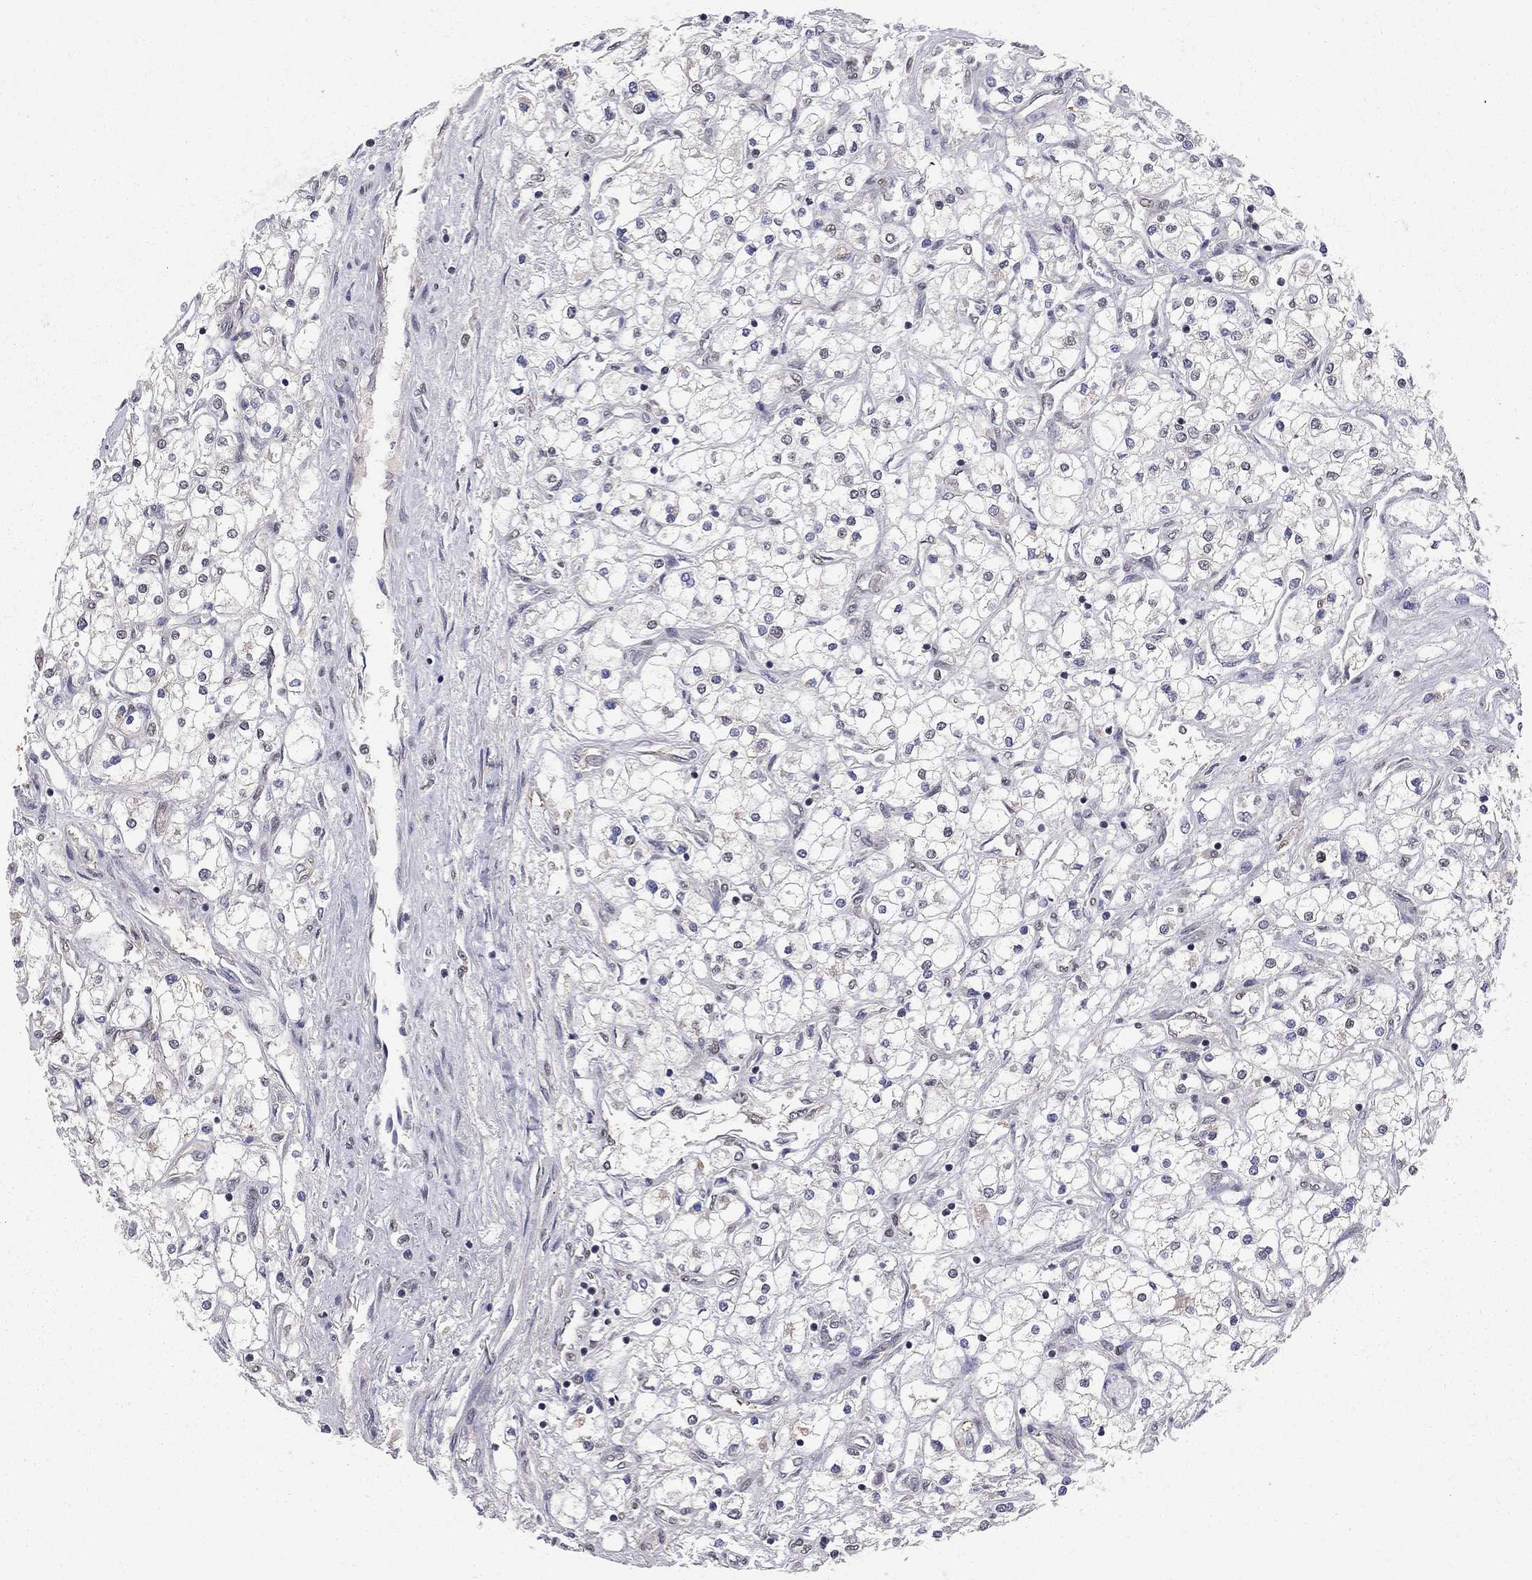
{"staining": {"intensity": "negative", "quantity": "none", "location": "none"}, "tissue": "renal cancer", "cell_type": "Tumor cells", "image_type": "cancer", "snomed": [{"axis": "morphology", "description": "Adenocarcinoma, NOS"}, {"axis": "topography", "description": "Kidney"}], "caption": "Tumor cells are negative for protein expression in human renal adenocarcinoma. Brightfield microscopy of IHC stained with DAB (3,3'-diaminobenzidine) (brown) and hematoxylin (blue), captured at high magnification.", "gene": "SAP30L", "patient": {"sex": "male", "age": 80}}